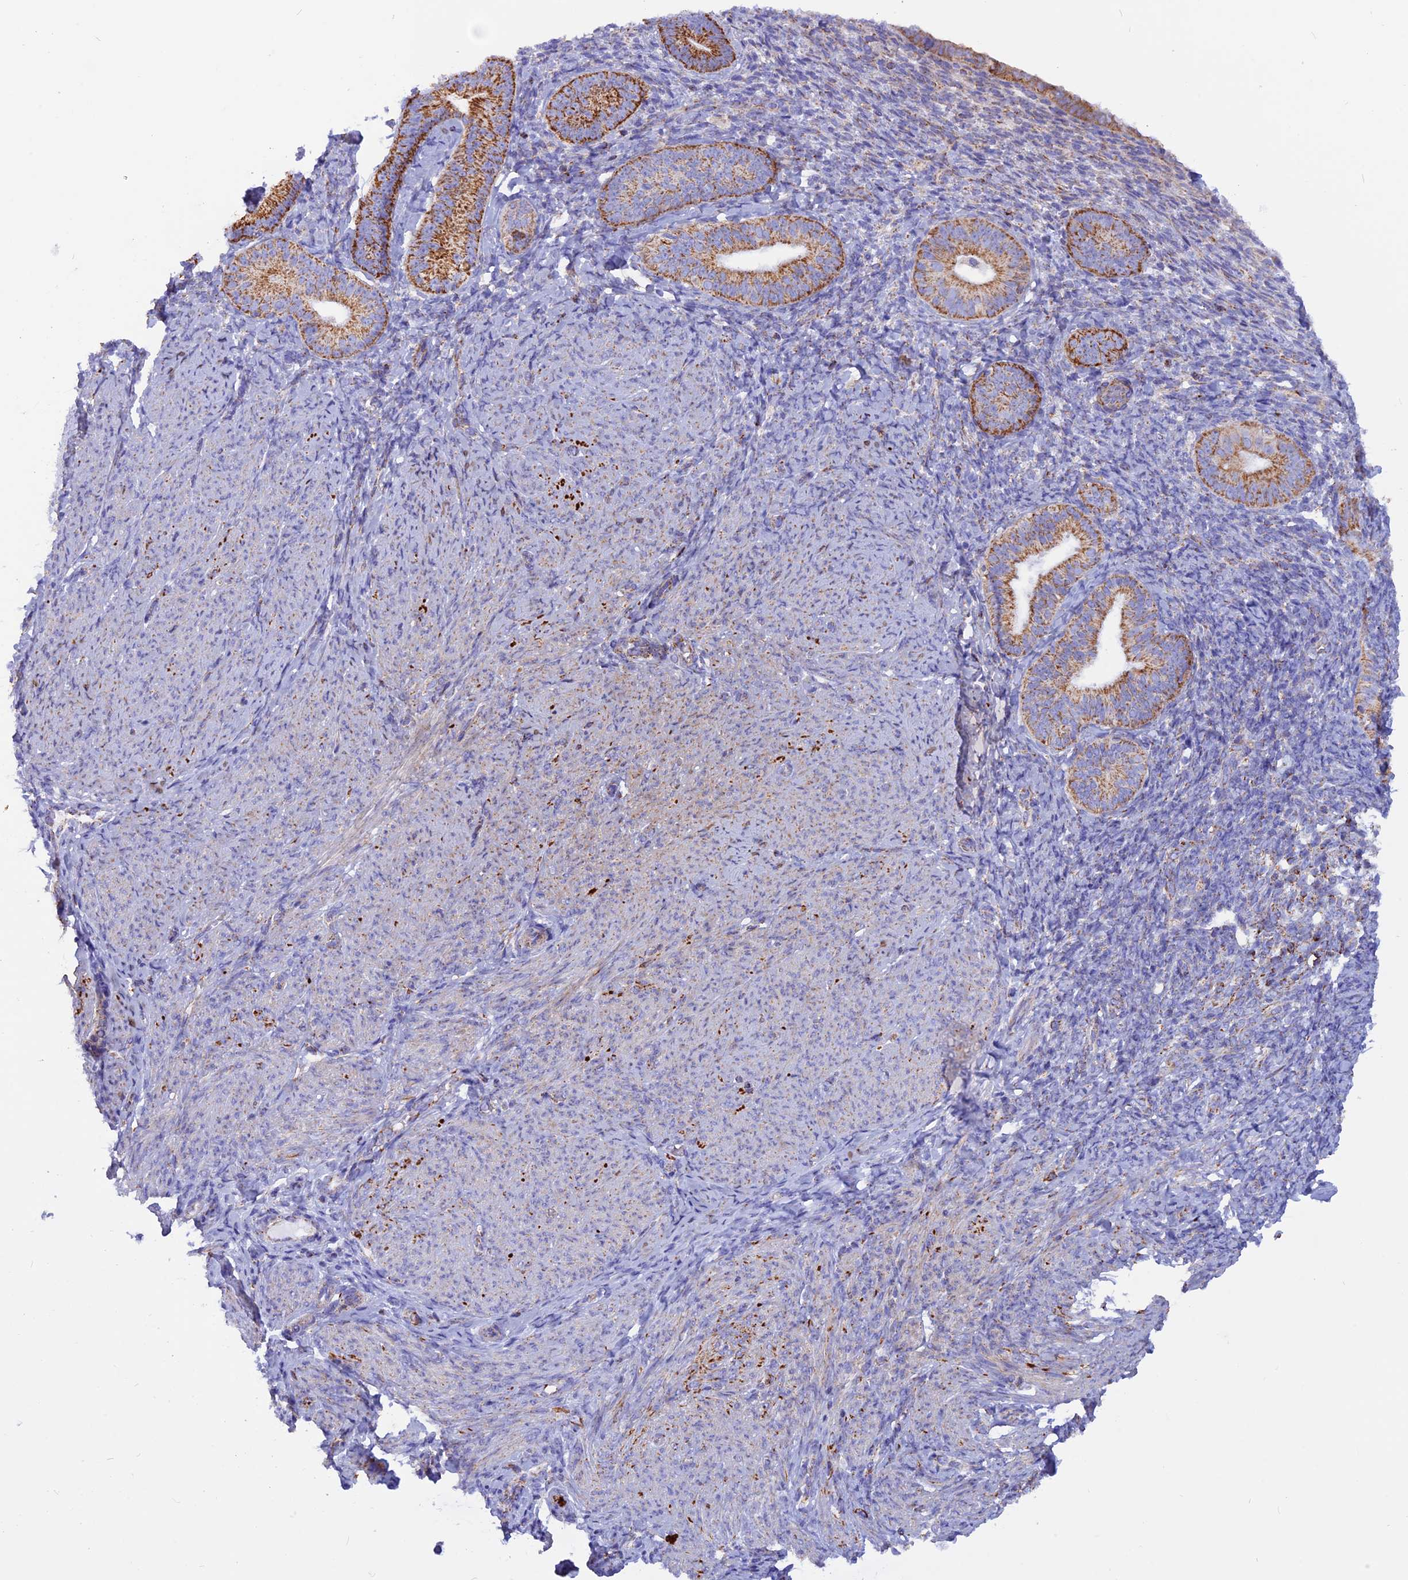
{"staining": {"intensity": "moderate", "quantity": "<25%", "location": "cytoplasmic/membranous"}, "tissue": "endometrium", "cell_type": "Cells in endometrial stroma", "image_type": "normal", "snomed": [{"axis": "morphology", "description": "Normal tissue, NOS"}, {"axis": "topography", "description": "Endometrium"}], "caption": "Human endometrium stained for a protein (brown) displays moderate cytoplasmic/membranous positive positivity in approximately <25% of cells in endometrial stroma.", "gene": "GCDH", "patient": {"sex": "female", "age": 65}}